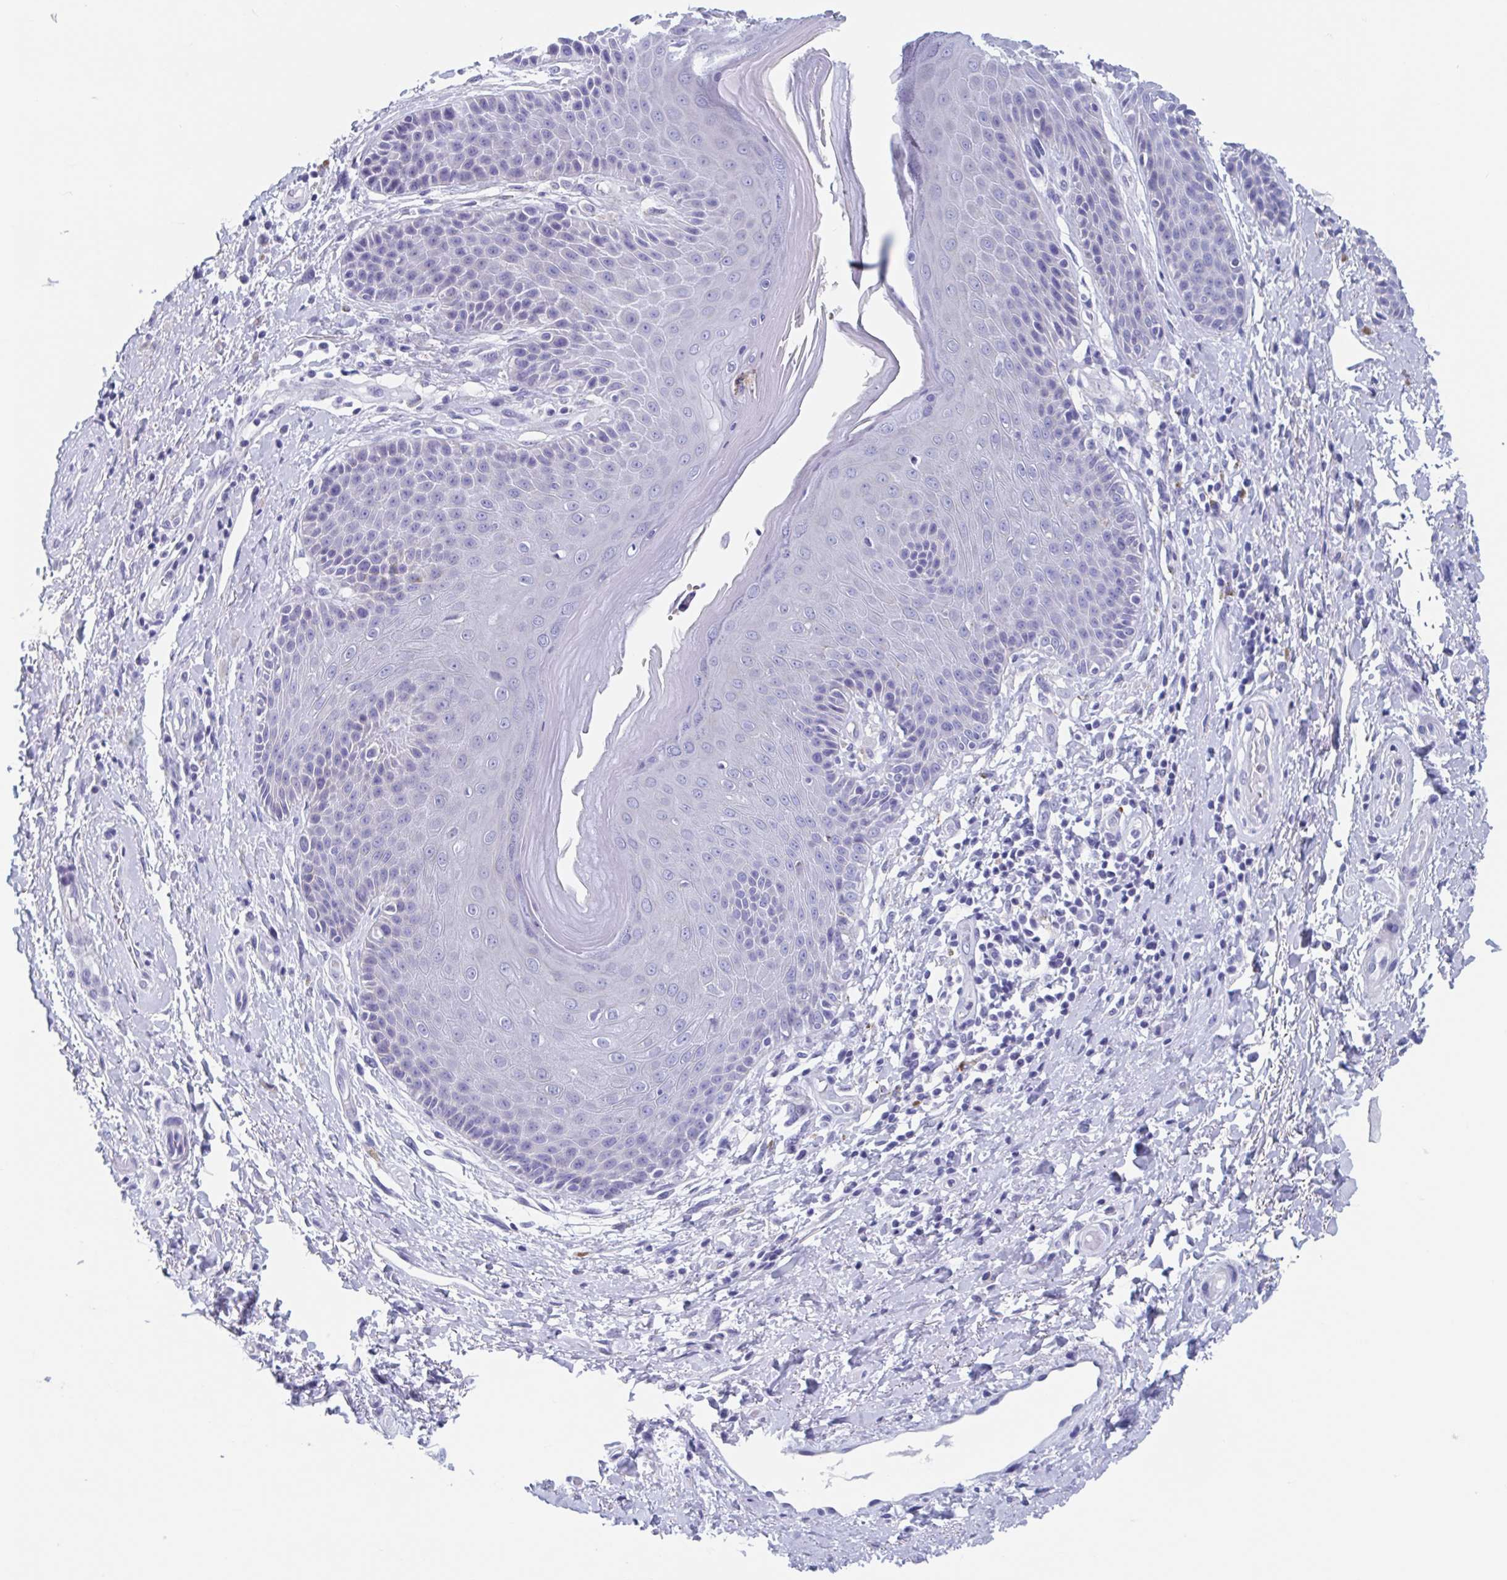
{"staining": {"intensity": "negative", "quantity": "none", "location": "none"}, "tissue": "skin", "cell_type": "Epidermal cells", "image_type": "normal", "snomed": [{"axis": "morphology", "description": "Normal tissue, NOS"}, {"axis": "topography", "description": "Anal"}, {"axis": "topography", "description": "Peripheral nerve tissue"}], "caption": "Histopathology image shows no protein staining in epidermal cells of normal skin. (DAB immunohistochemistry, high magnification).", "gene": "SHCBP1L", "patient": {"sex": "male", "age": 51}}